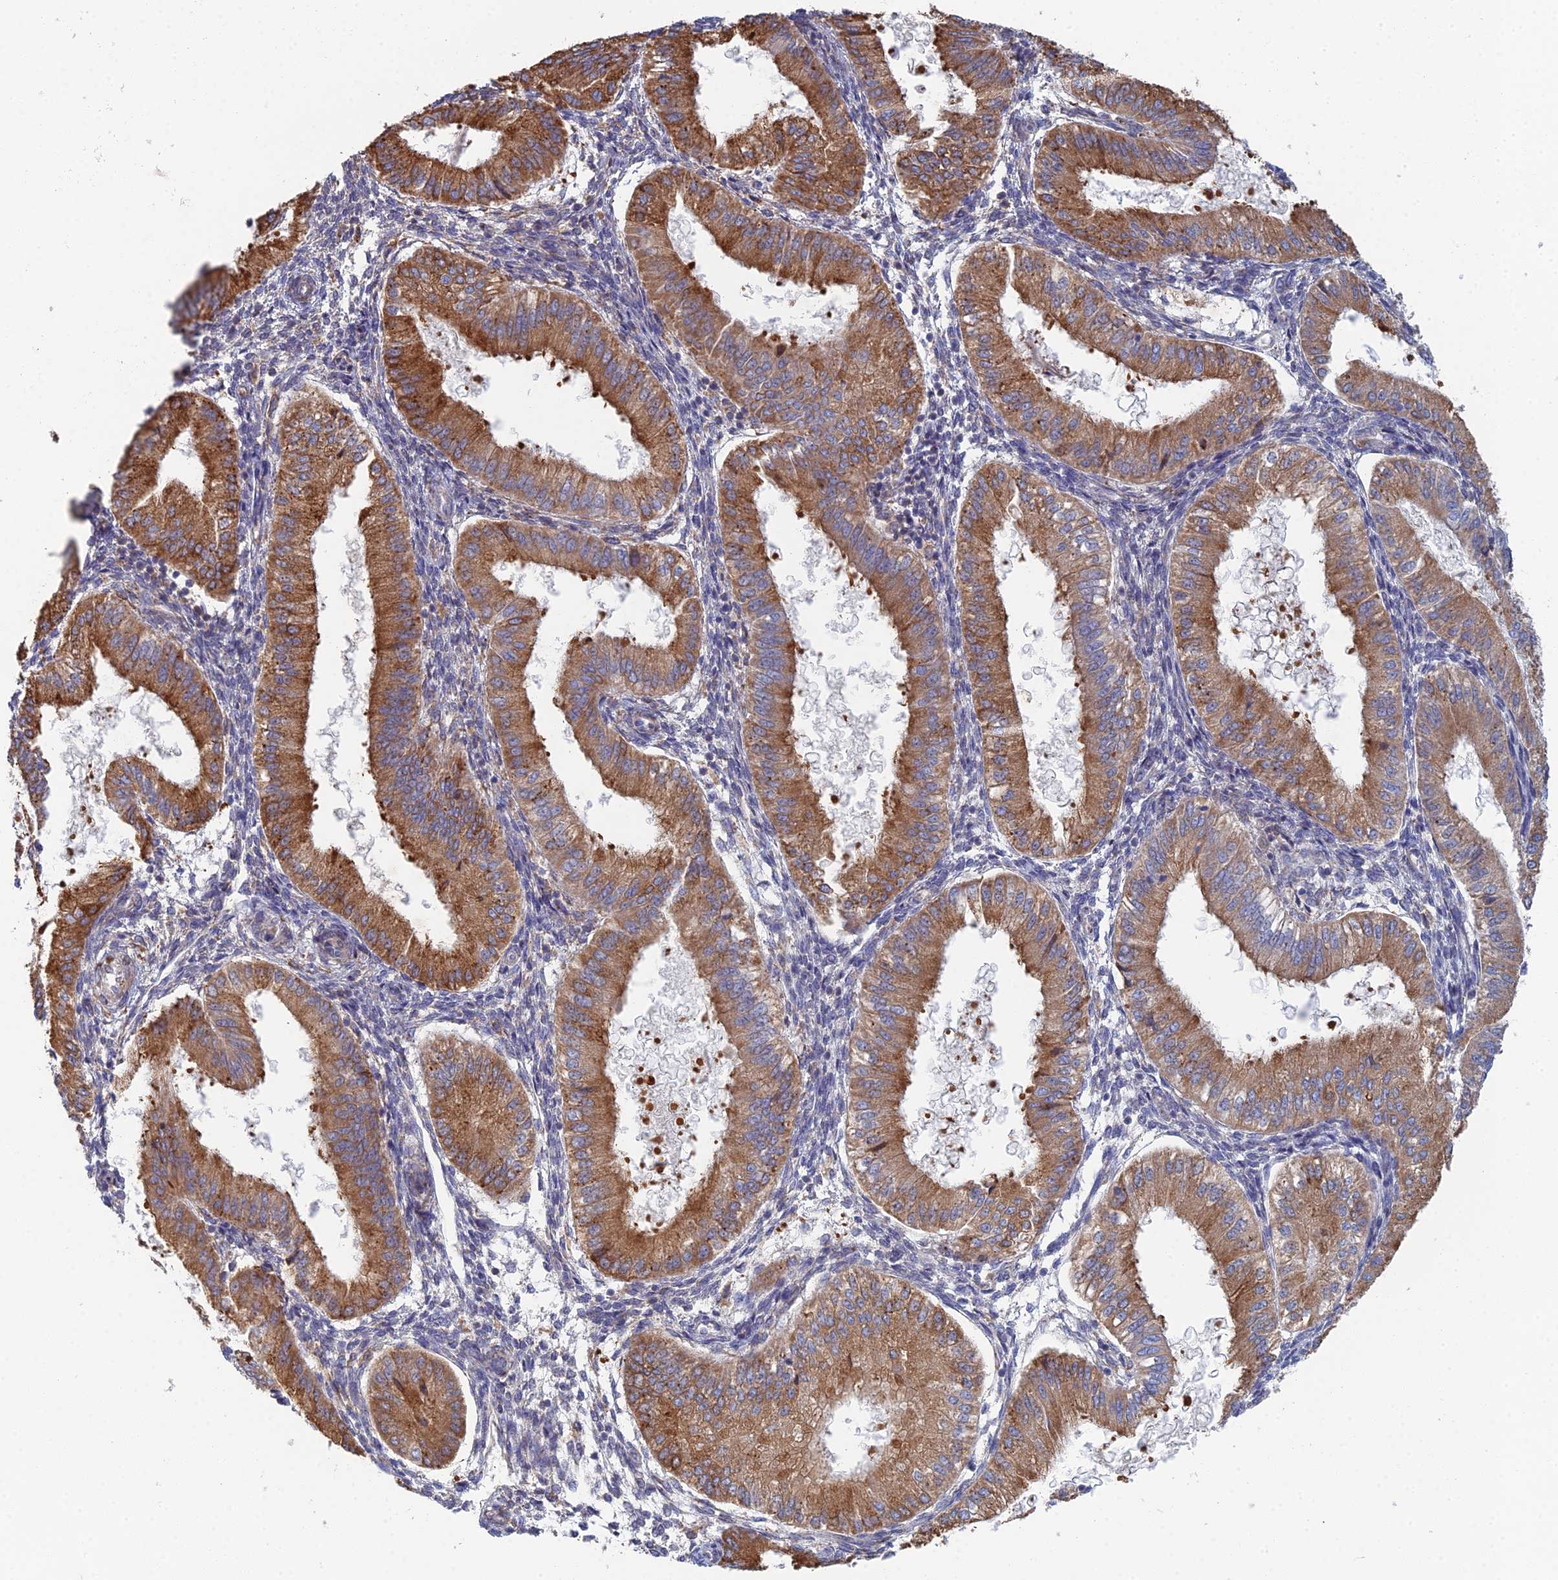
{"staining": {"intensity": "weak", "quantity": "<25%", "location": "cytoplasmic/membranous"}, "tissue": "endometrium", "cell_type": "Cells in endometrial stroma", "image_type": "normal", "snomed": [{"axis": "morphology", "description": "Normal tissue, NOS"}, {"axis": "topography", "description": "Endometrium"}], "caption": "Image shows no protein staining in cells in endometrial stroma of unremarkable endometrium.", "gene": "TRAPPC6A", "patient": {"sex": "female", "age": 39}}